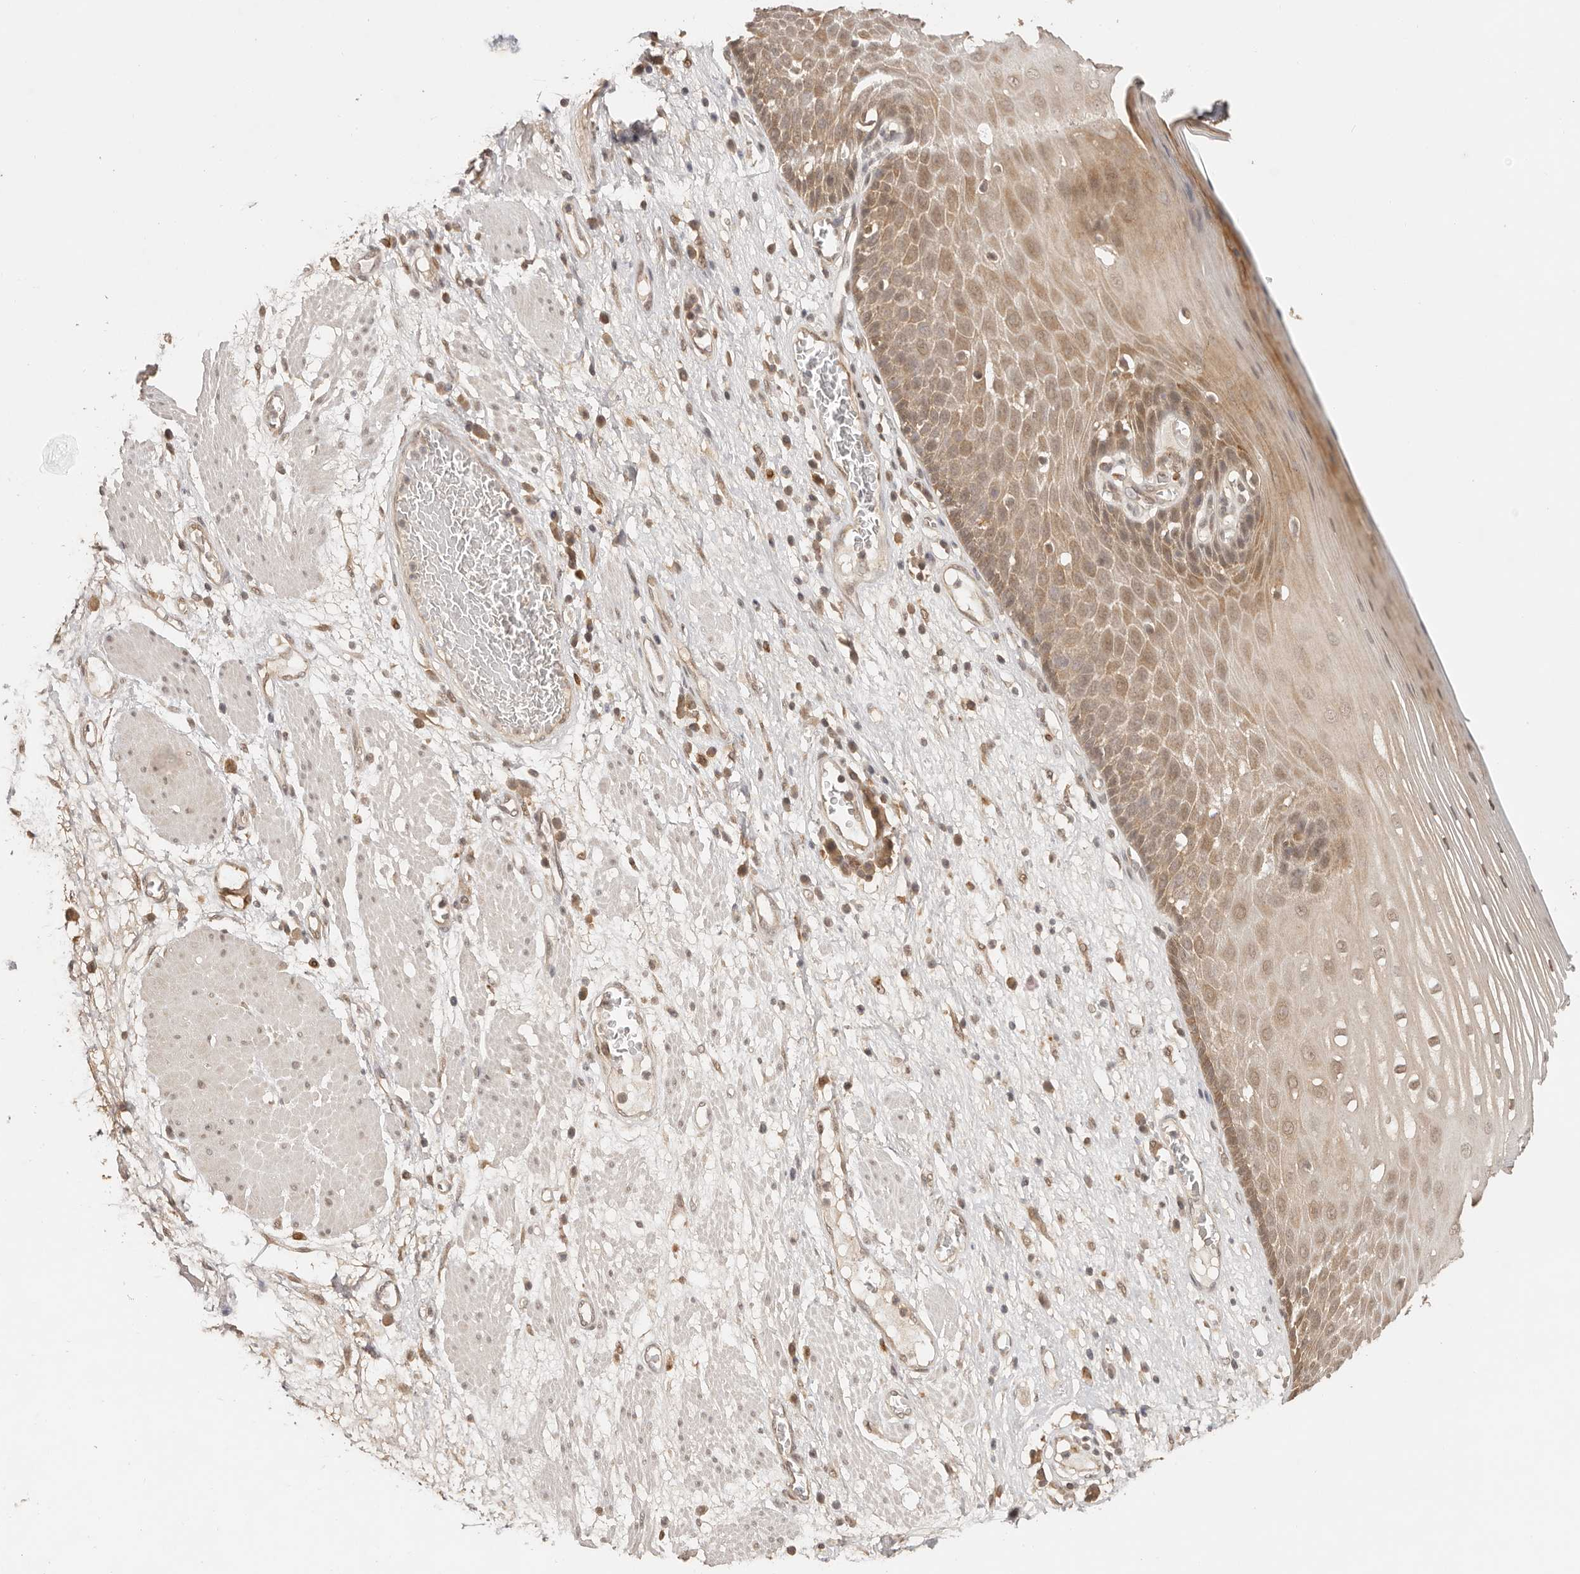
{"staining": {"intensity": "moderate", "quantity": ">75%", "location": "cytoplasmic/membranous,nuclear"}, "tissue": "esophagus", "cell_type": "Squamous epithelial cells", "image_type": "normal", "snomed": [{"axis": "morphology", "description": "Normal tissue, NOS"}, {"axis": "morphology", "description": "Adenocarcinoma, NOS"}, {"axis": "topography", "description": "Esophagus"}], "caption": "Brown immunohistochemical staining in benign human esophagus reveals moderate cytoplasmic/membranous,nuclear expression in approximately >75% of squamous epithelial cells. (Stains: DAB in brown, nuclei in blue, Microscopy: brightfield microscopy at high magnification).", "gene": "PSMA5", "patient": {"sex": "male", "age": 62}}